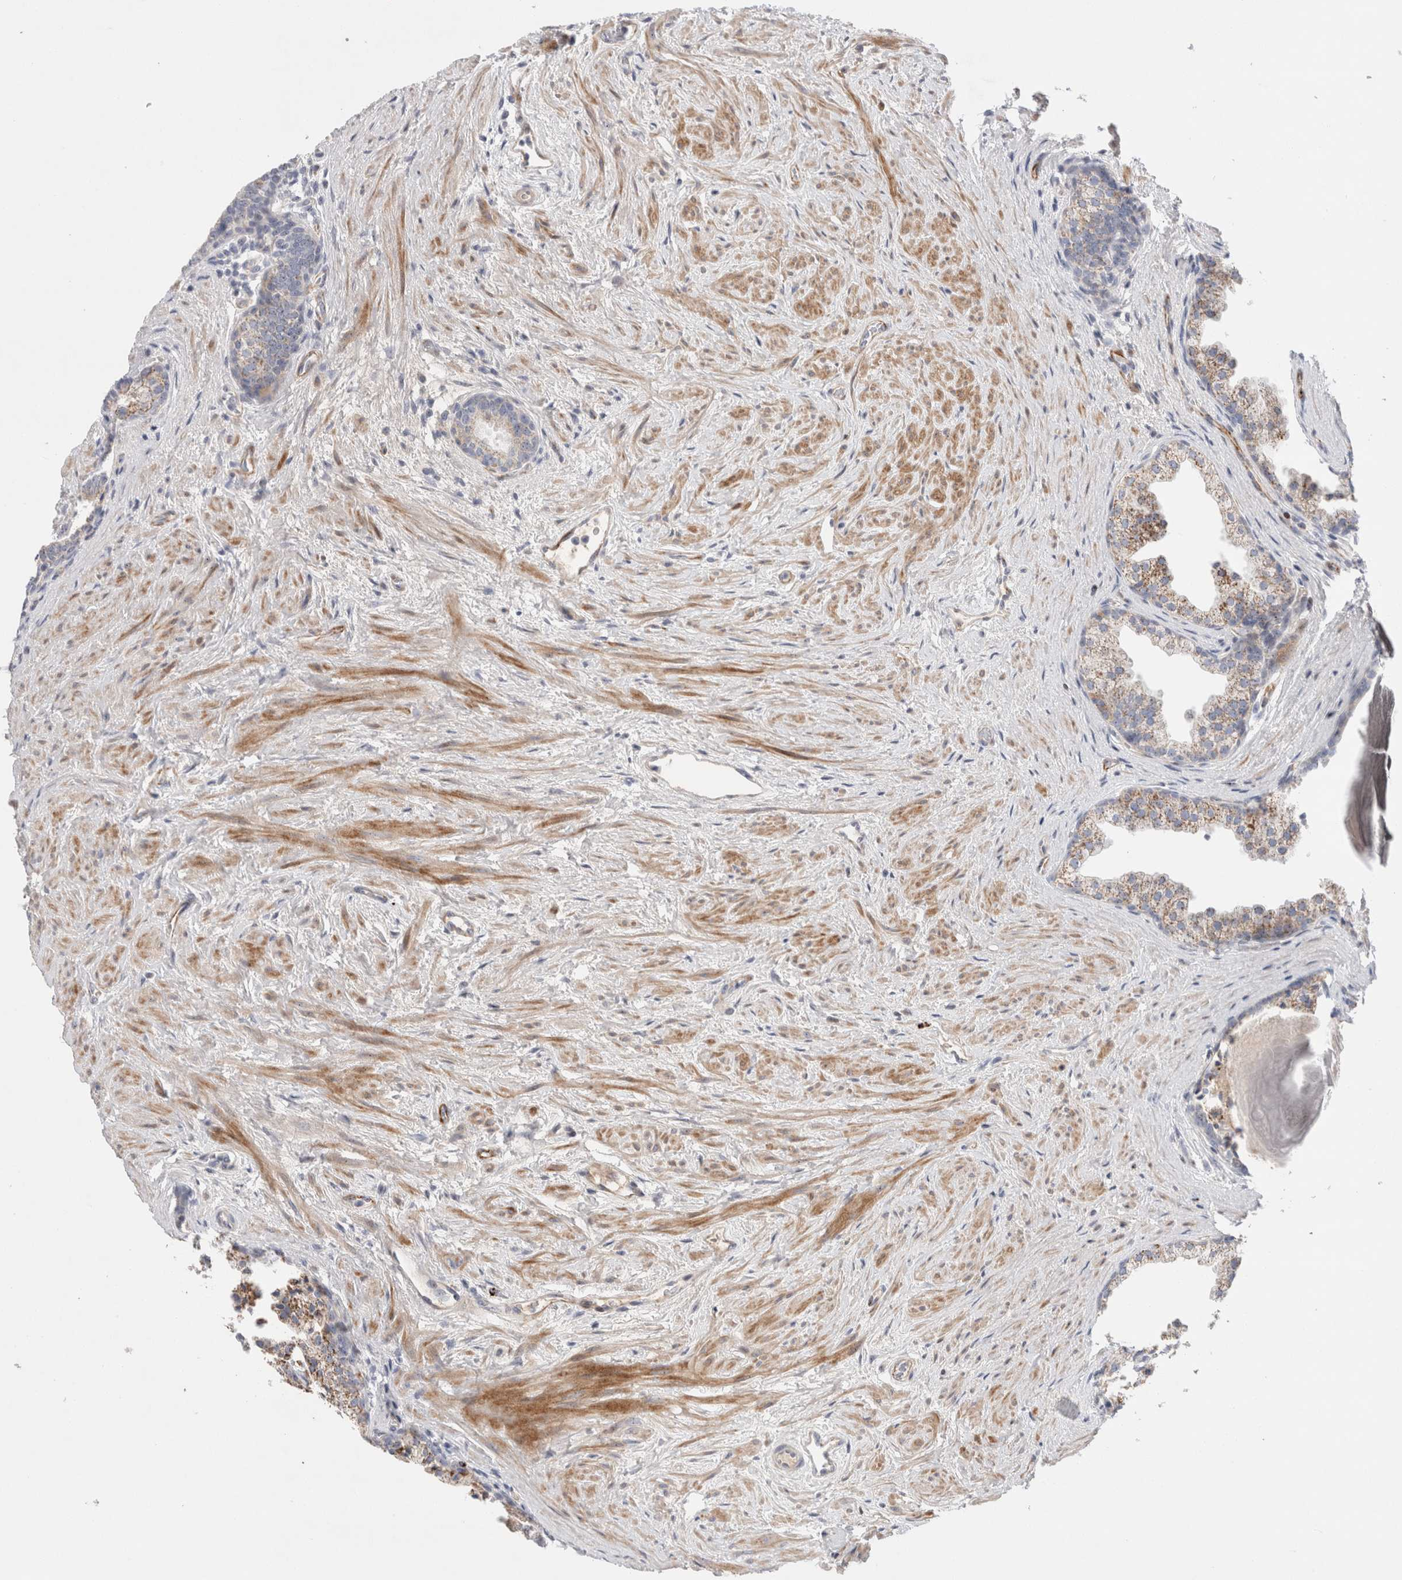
{"staining": {"intensity": "weak", "quantity": ">75%", "location": "cytoplasmic/membranous"}, "tissue": "prostate", "cell_type": "Glandular cells", "image_type": "normal", "snomed": [{"axis": "morphology", "description": "Normal tissue, NOS"}, {"axis": "topography", "description": "Prostate"}], "caption": "Brown immunohistochemical staining in benign human prostate shows weak cytoplasmic/membranous expression in approximately >75% of glandular cells. (Stains: DAB in brown, nuclei in blue, Microscopy: brightfield microscopy at high magnification).", "gene": "ECHDC2", "patient": {"sex": "male", "age": 48}}